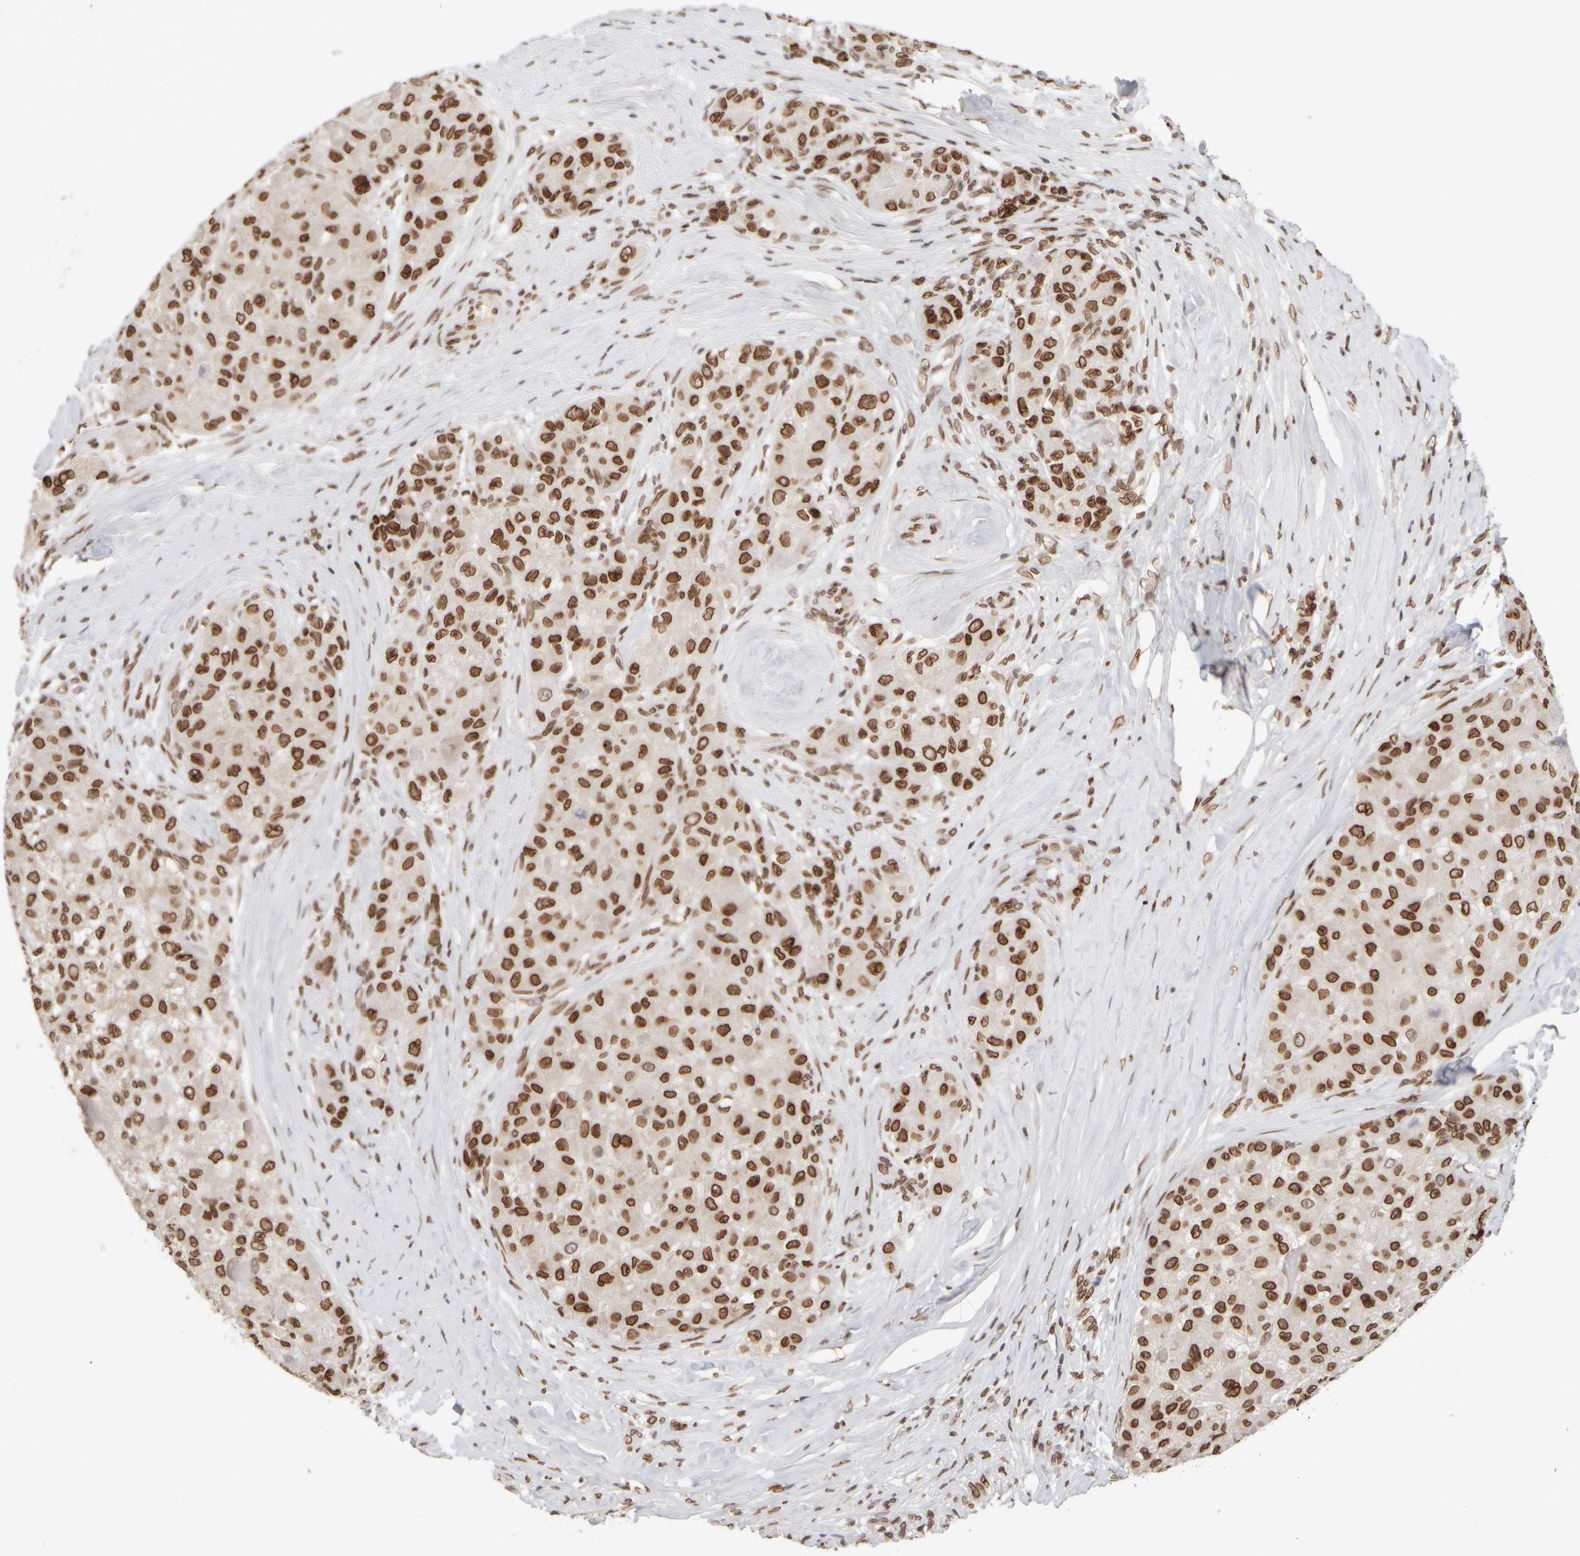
{"staining": {"intensity": "strong", "quantity": ">75%", "location": "nuclear"}, "tissue": "liver cancer", "cell_type": "Tumor cells", "image_type": "cancer", "snomed": [{"axis": "morphology", "description": "Carcinoma, Hepatocellular, NOS"}, {"axis": "topography", "description": "Liver"}], "caption": "Liver hepatocellular carcinoma stained for a protein (brown) exhibits strong nuclear positive staining in about >75% of tumor cells.", "gene": "ZC3HC1", "patient": {"sex": "male", "age": 80}}